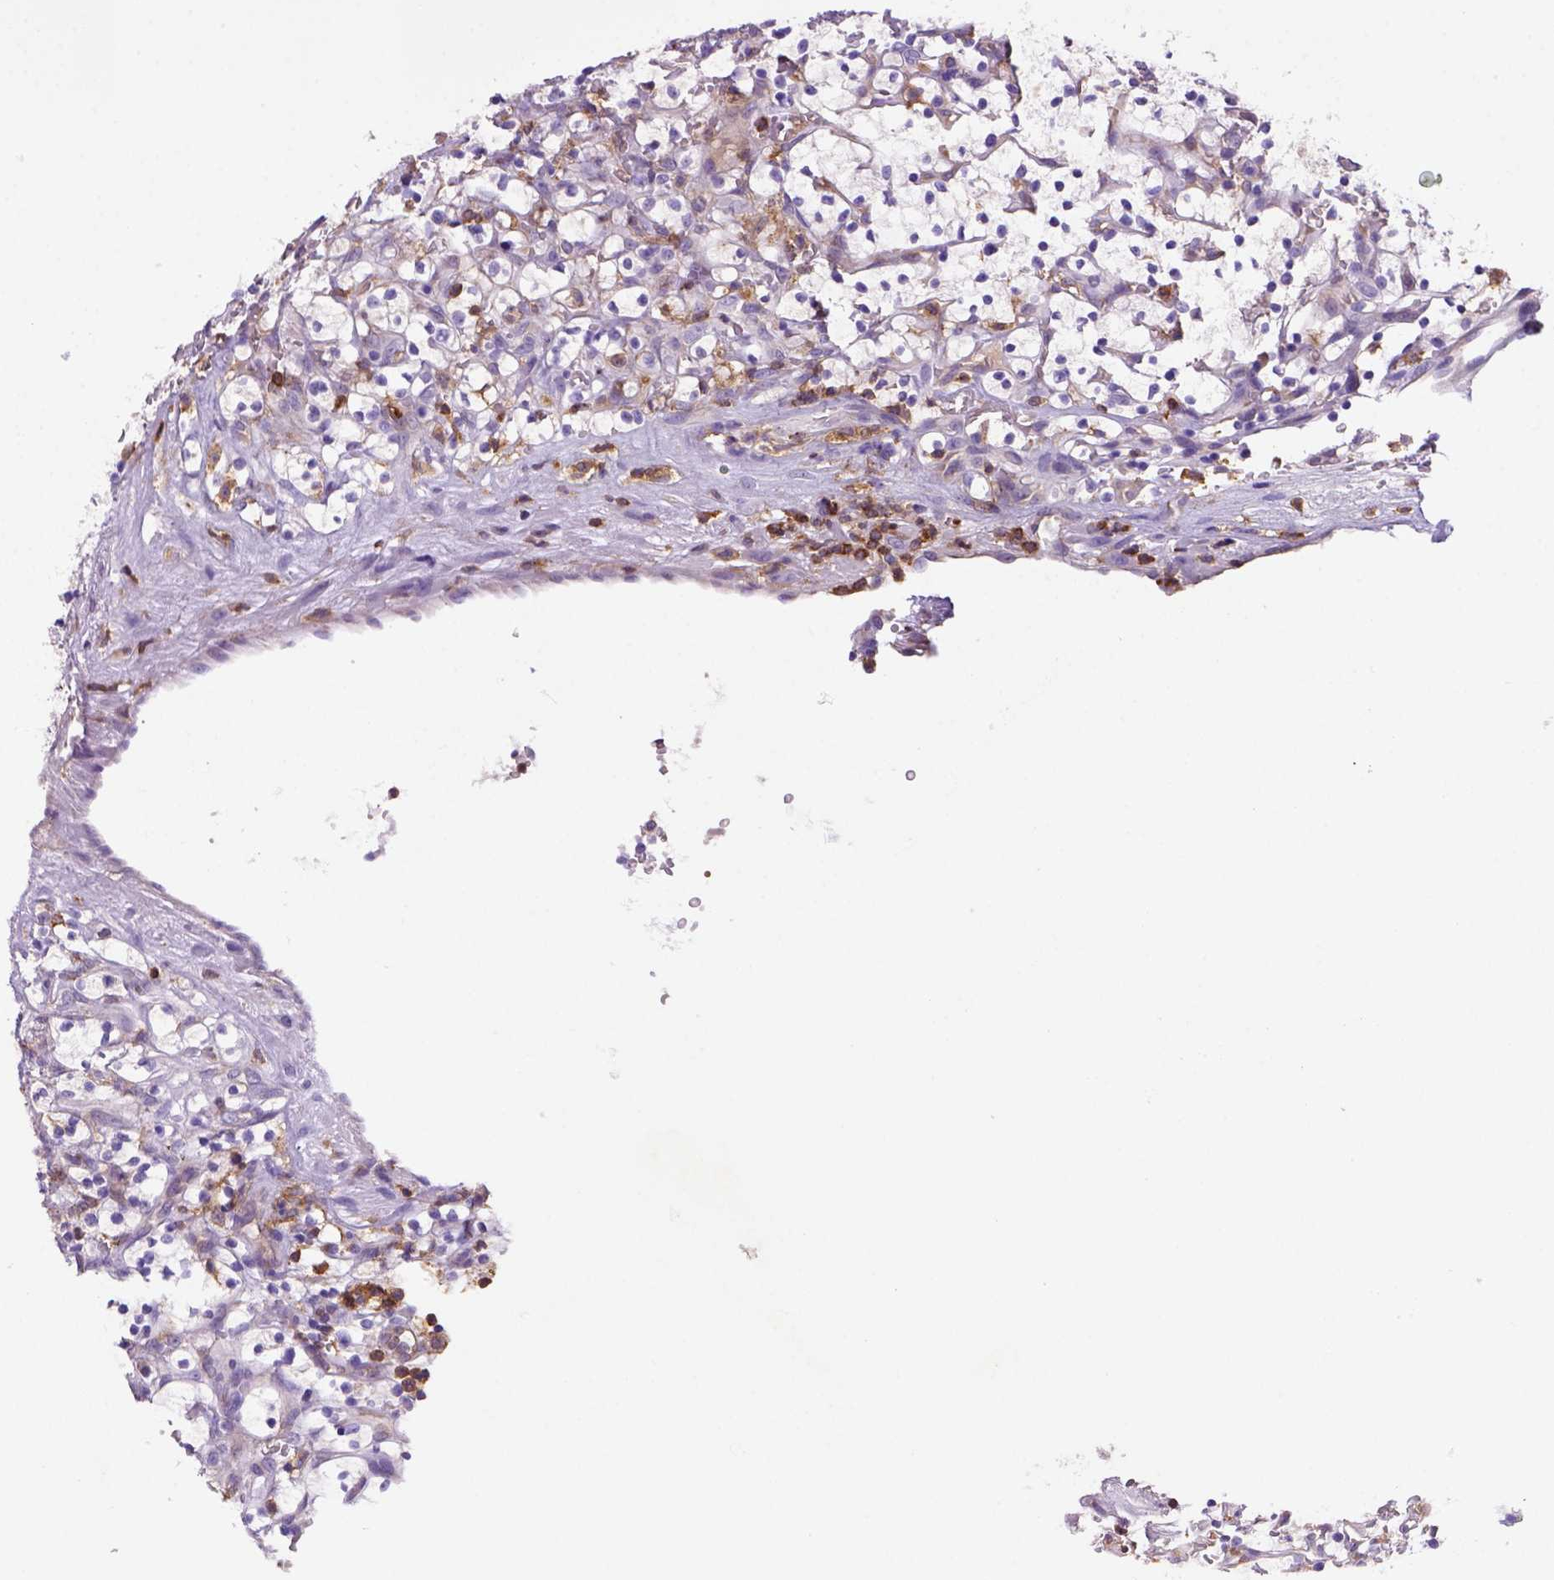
{"staining": {"intensity": "negative", "quantity": "none", "location": "none"}, "tissue": "renal cancer", "cell_type": "Tumor cells", "image_type": "cancer", "snomed": [{"axis": "morphology", "description": "Adenocarcinoma, NOS"}, {"axis": "topography", "description": "Kidney"}], "caption": "Immunohistochemical staining of human renal cancer displays no significant expression in tumor cells. (Stains: DAB immunohistochemistry (IHC) with hematoxylin counter stain, Microscopy: brightfield microscopy at high magnification).", "gene": "INPP5D", "patient": {"sex": "female", "age": 64}}